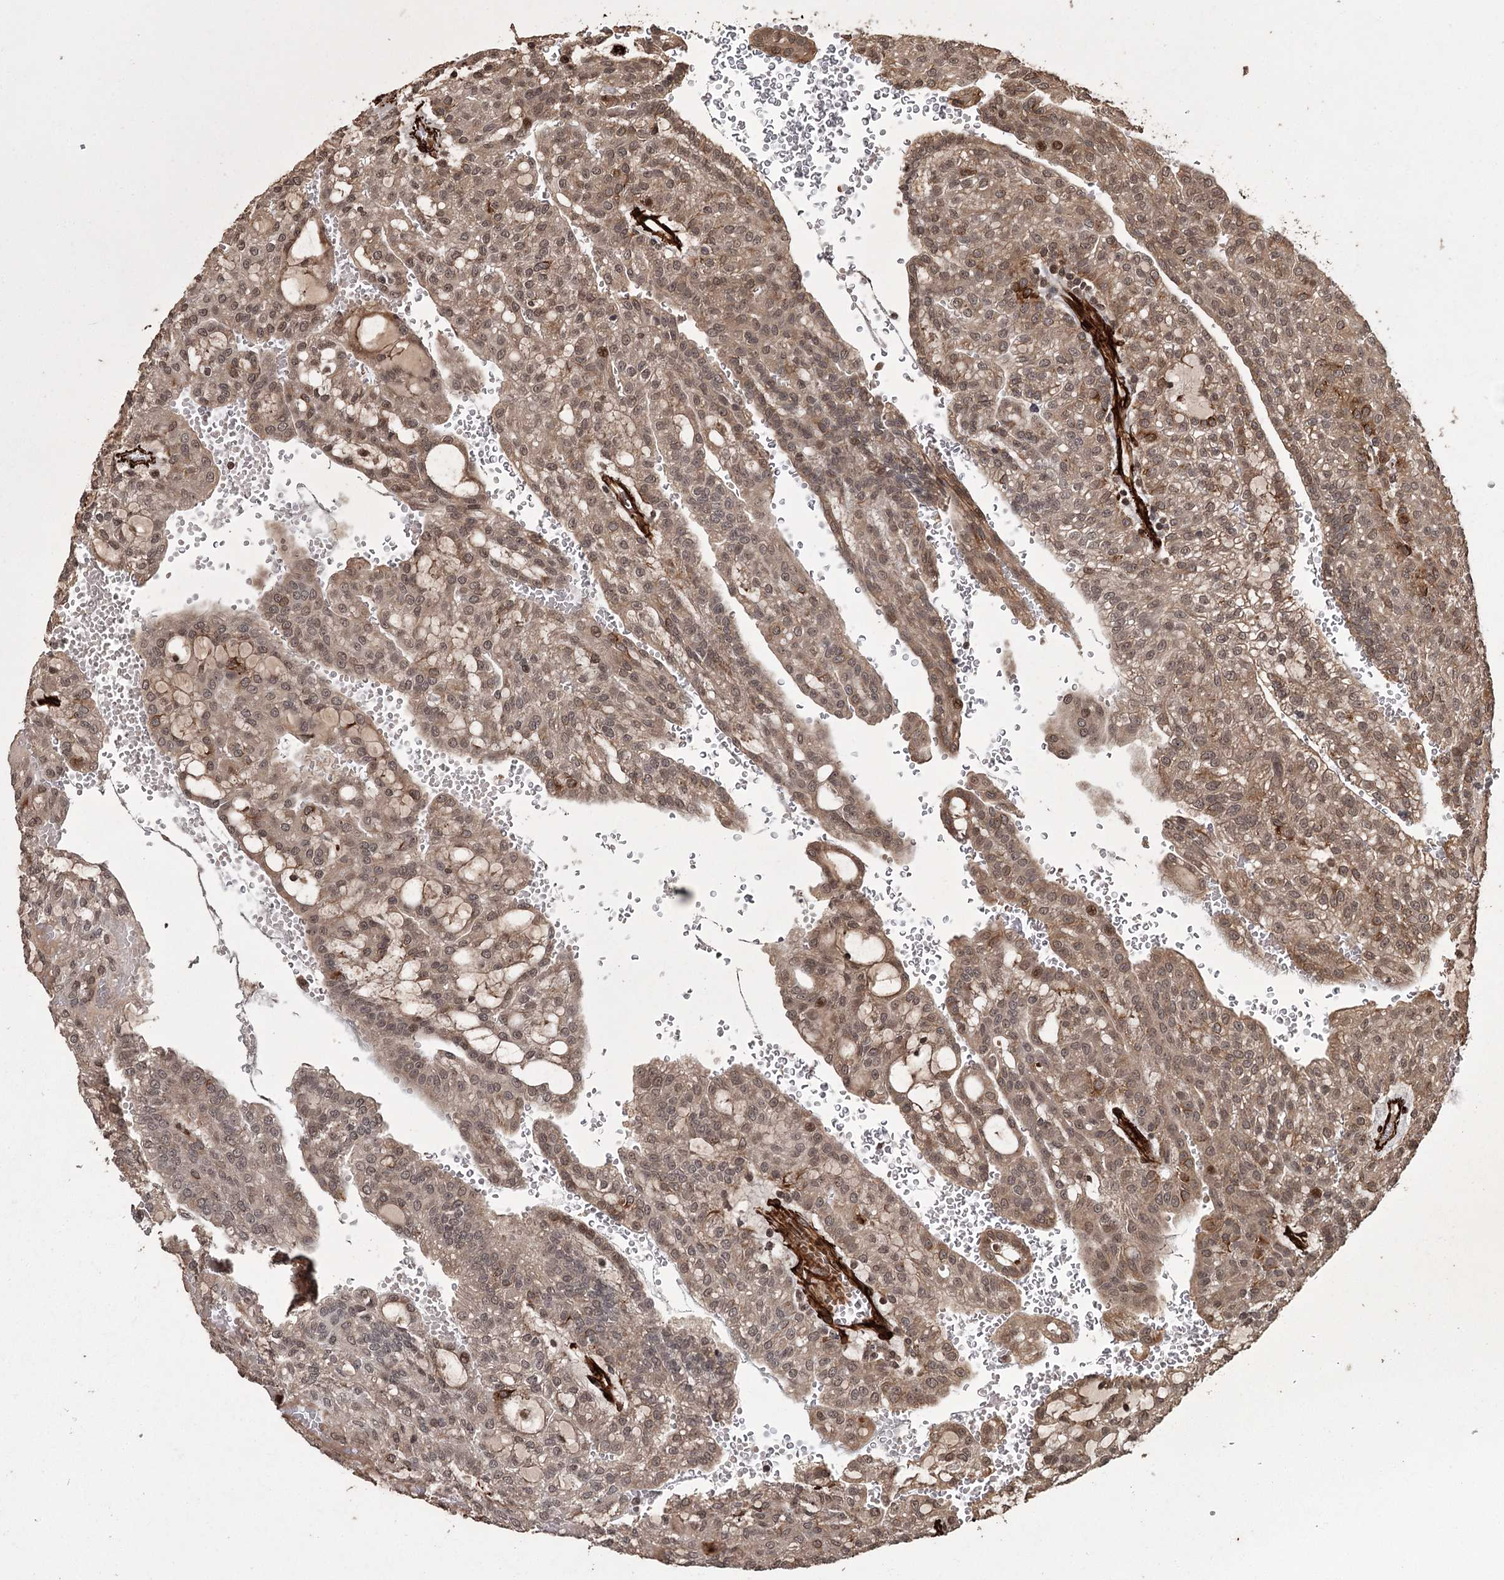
{"staining": {"intensity": "moderate", "quantity": ">75%", "location": "cytoplasmic/membranous,nuclear"}, "tissue": "renal cancer", "cell_type": "Tumor cells", "image_type": "cancer", "snomed": [{"axis": "morphology", "description": "Adenocarcinoma, NOS"}, {"axis": "topography", "description": "Kidney"}], "caption": "Human renal cancer (adenocarcinoma) stained with a protein marker demonstrates moderate staining in tumor cells.", "gene": "RPAP3", "patient": {"sex": "male", "age": 63}}